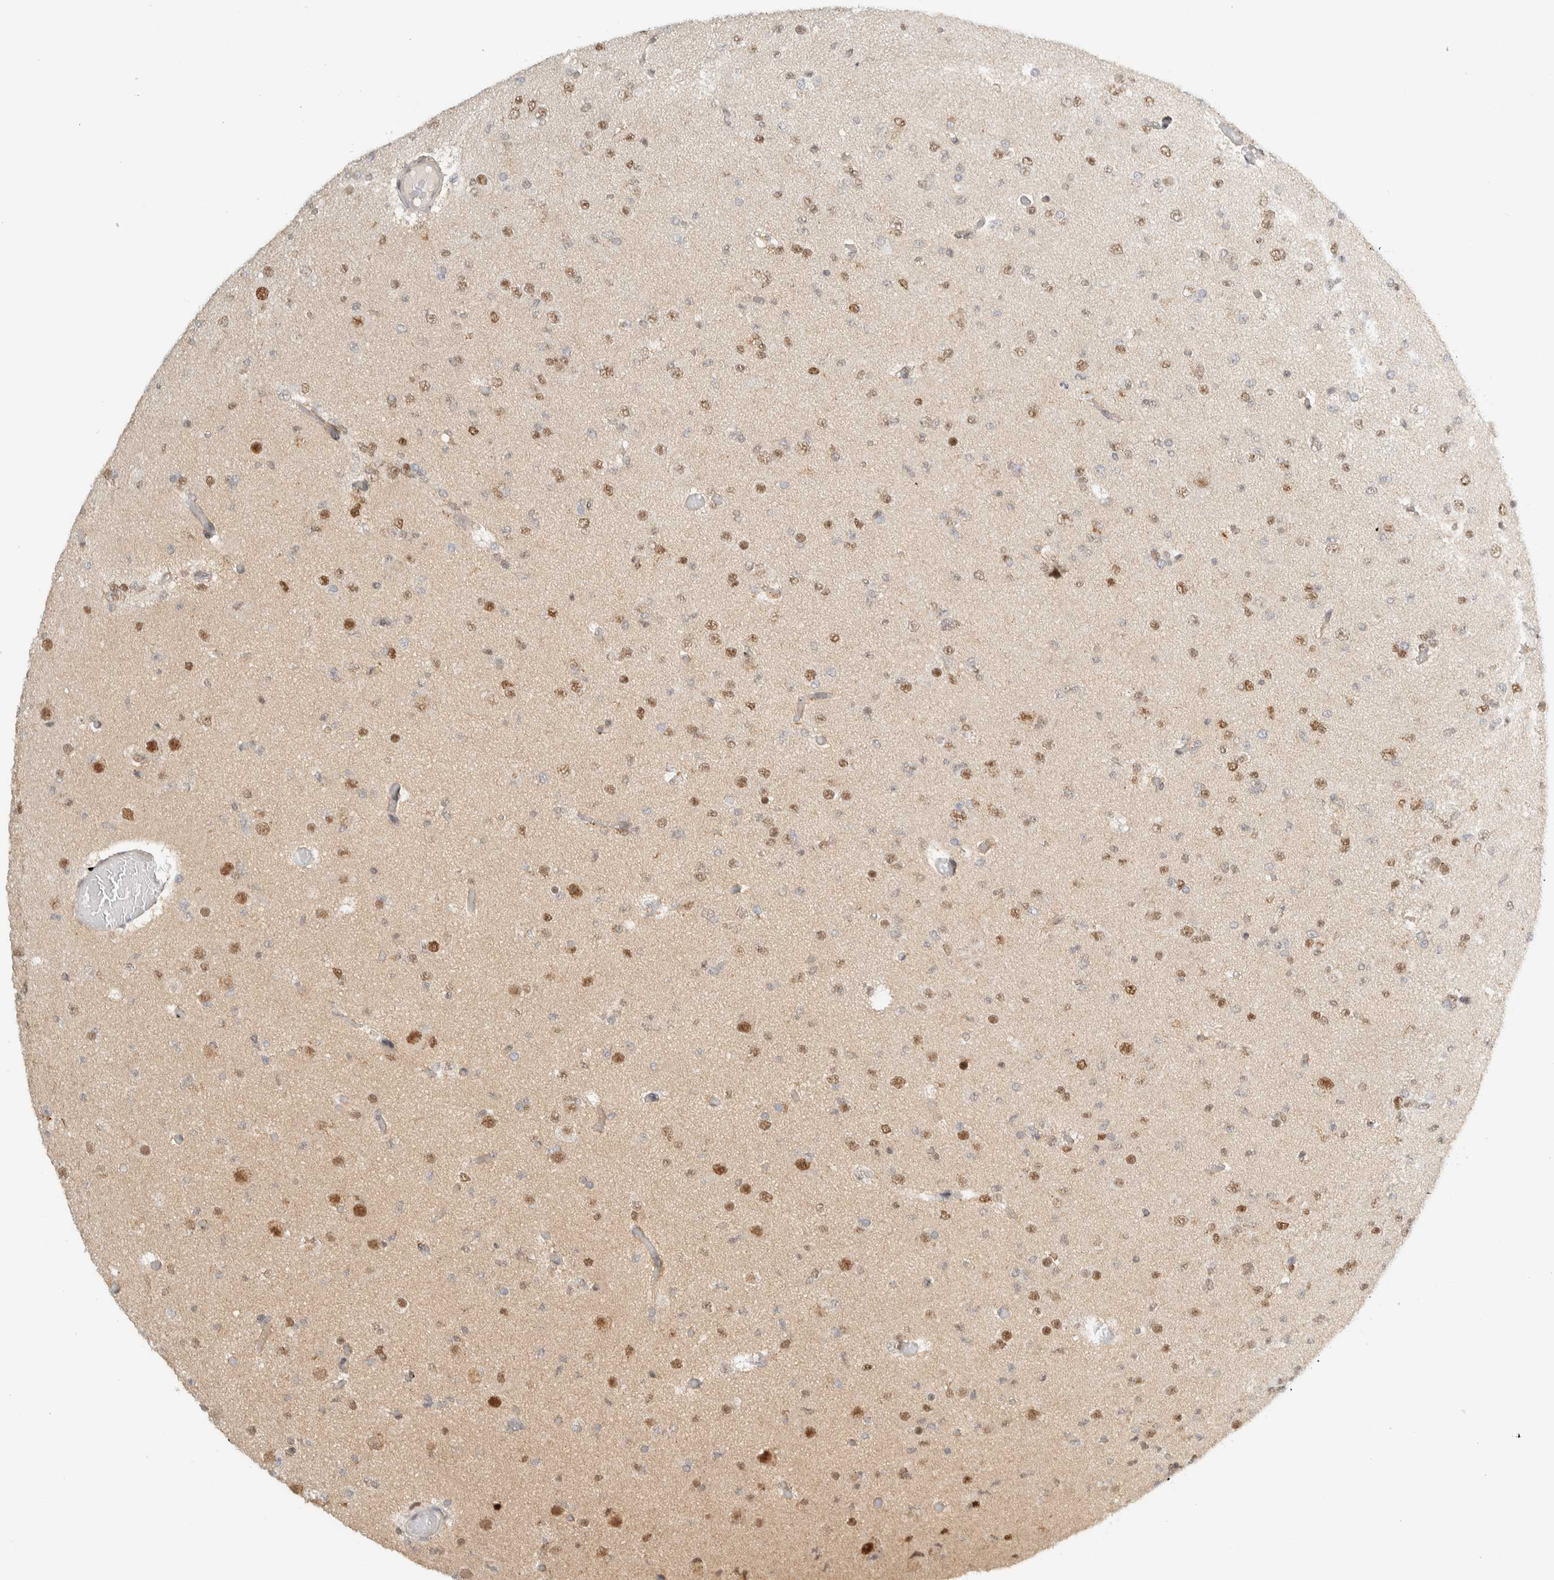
{"staining": {"intensity": "moderate", "quantity": ">75%", "location": "nuclear"}, "tissue": "glioma", "cell_type": "Tumor cells", "image_type": "cancer", "snomed": [{"axis": "morphology", "description": "Glioma, malignant, Low grade"}, {"axis": "topography", "description": "Brain"}], "caption": "Protein expression analysis of glioma exhibits moderate nuclear positivity in approximately >75% of tumor cells.", "gene": "TFE3", "patient": {"sex": "female", "age": 22}}